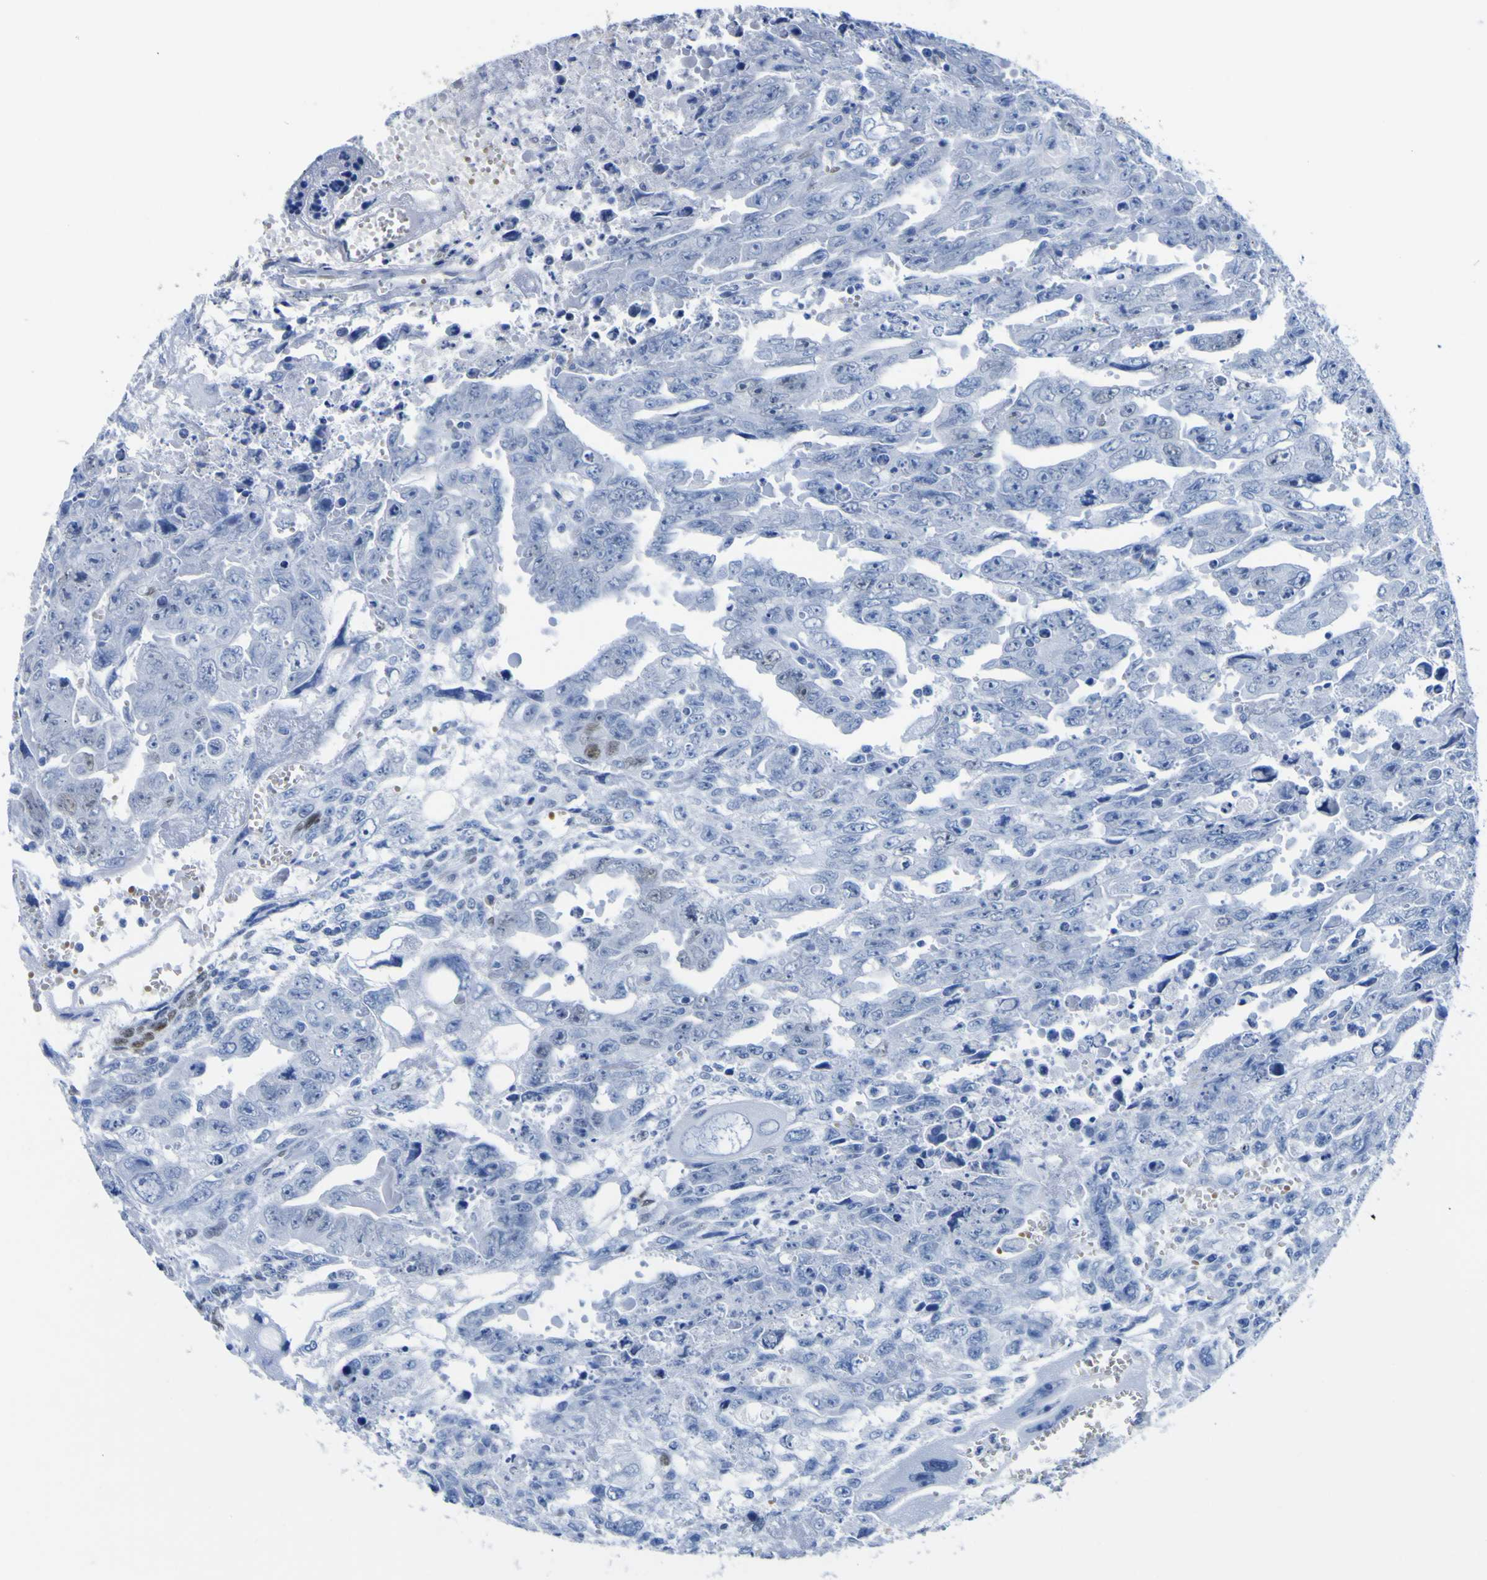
{"staining": {"intensity": "negative", "quantity": "none", "location": "none"}, "tissue": "testis cancer", "cell_type": "Tumor cells", "image_type": "cancer", "snomed": [{"axis": "morphology", "description": "Carcinoma, Embryonal, NOS"}, {"axis": "topography", "description": "Testis"}], "caption": "Tumor cells are negative for brown protein staining in testis cancer.", "gene": "DACH1", "patient": {"sex": "male", "age": 28}}